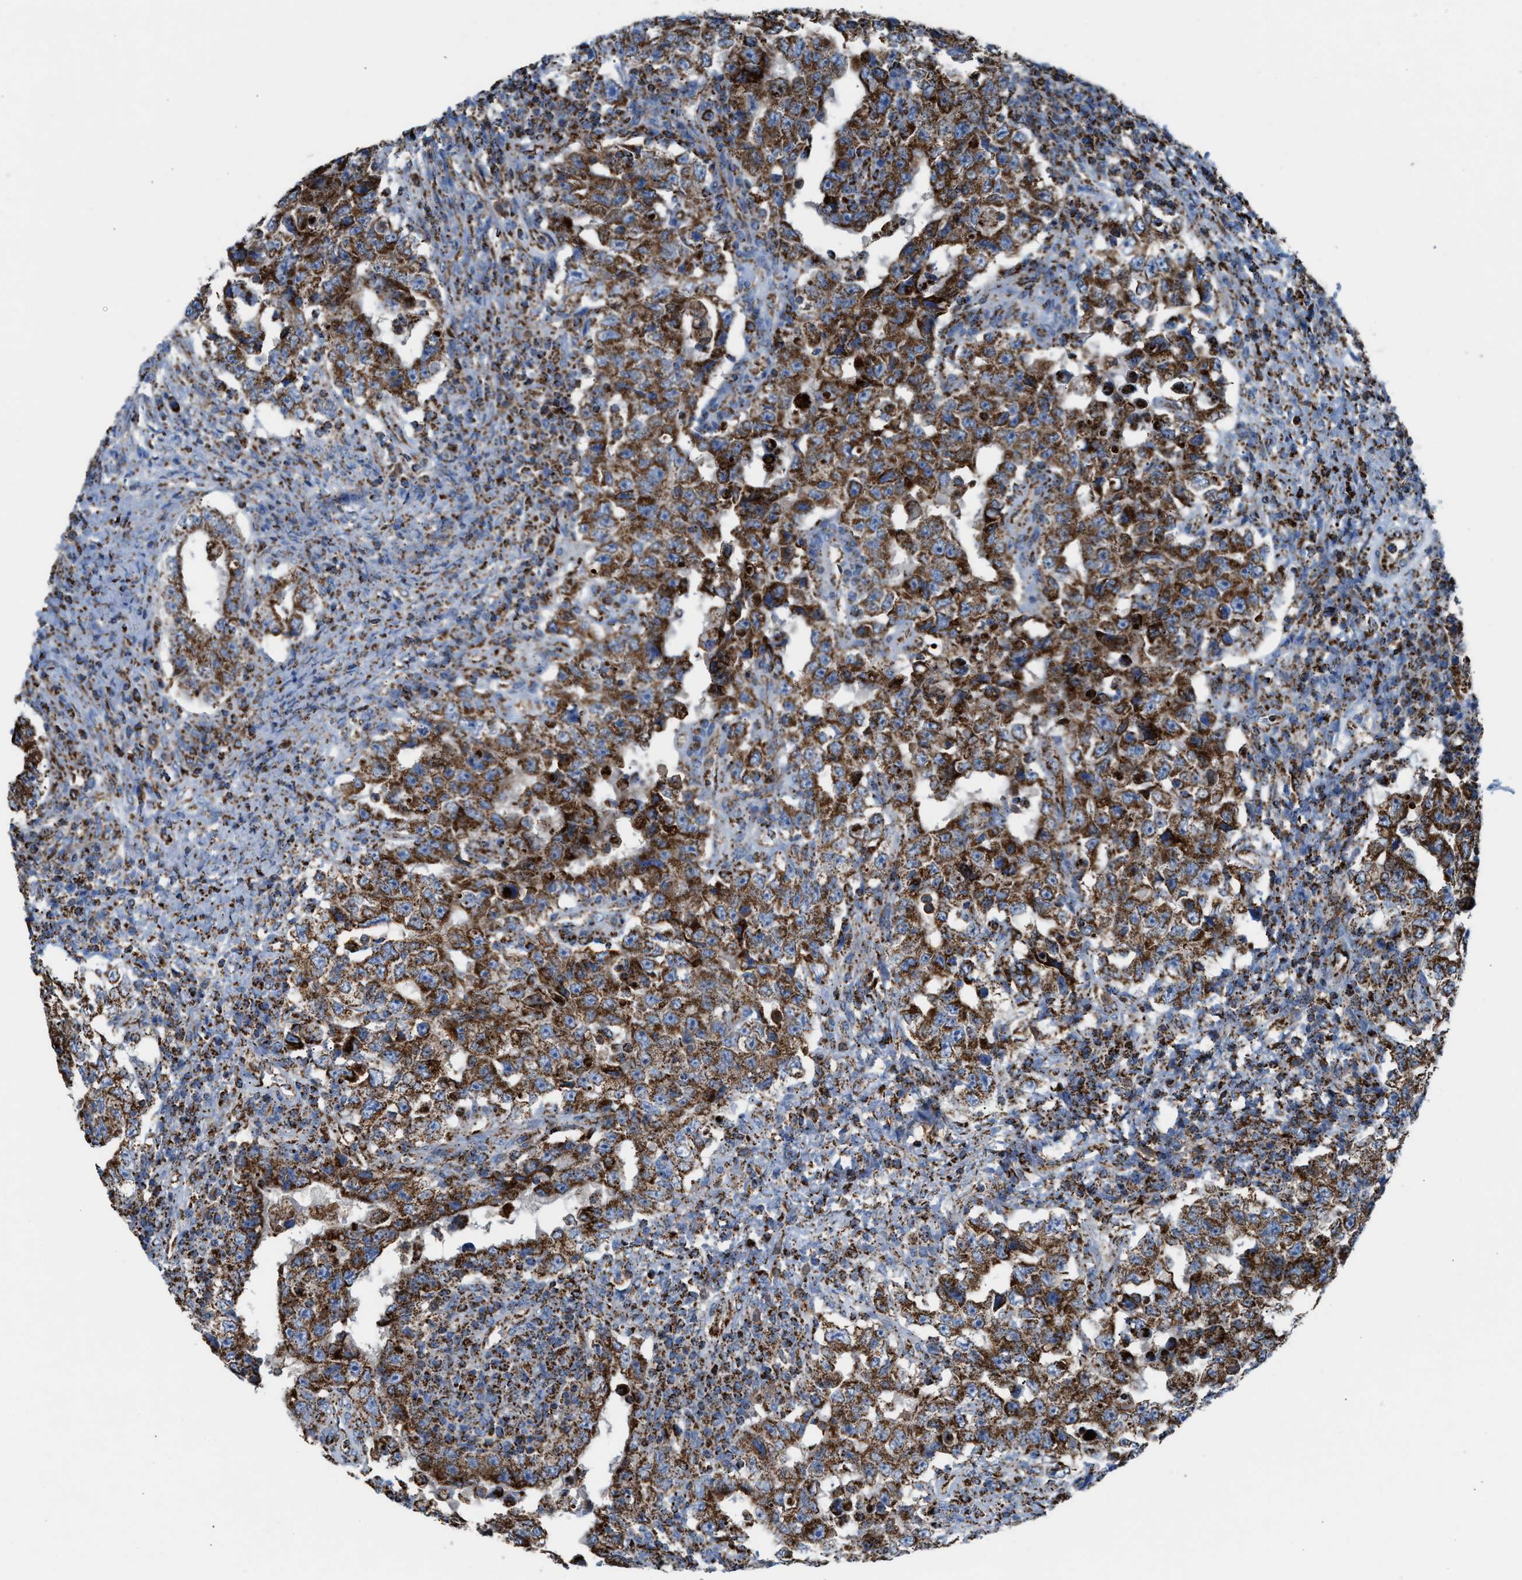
{"staining": {"intensity": "strong", "quantity": ">75%", "location": "cytoplasmic/membranous"}, "tissue": "testis cancer", "cell_type": "Tumor cells", "image_type": "cancer", "snomed": [{"axis": "morphology", "description": "Carcinoma, Embryonal, NOS"}, {"axis": "topography", "description": "Testis"}], "caption": "A micrograph of human testis embryonal carcinoma stained for a protein demonstrates strong cytoplasmic/membranous brown staining in tumor cells.", "gene": "ECHS1", "patient": {"sex": "male", "age": 26}}